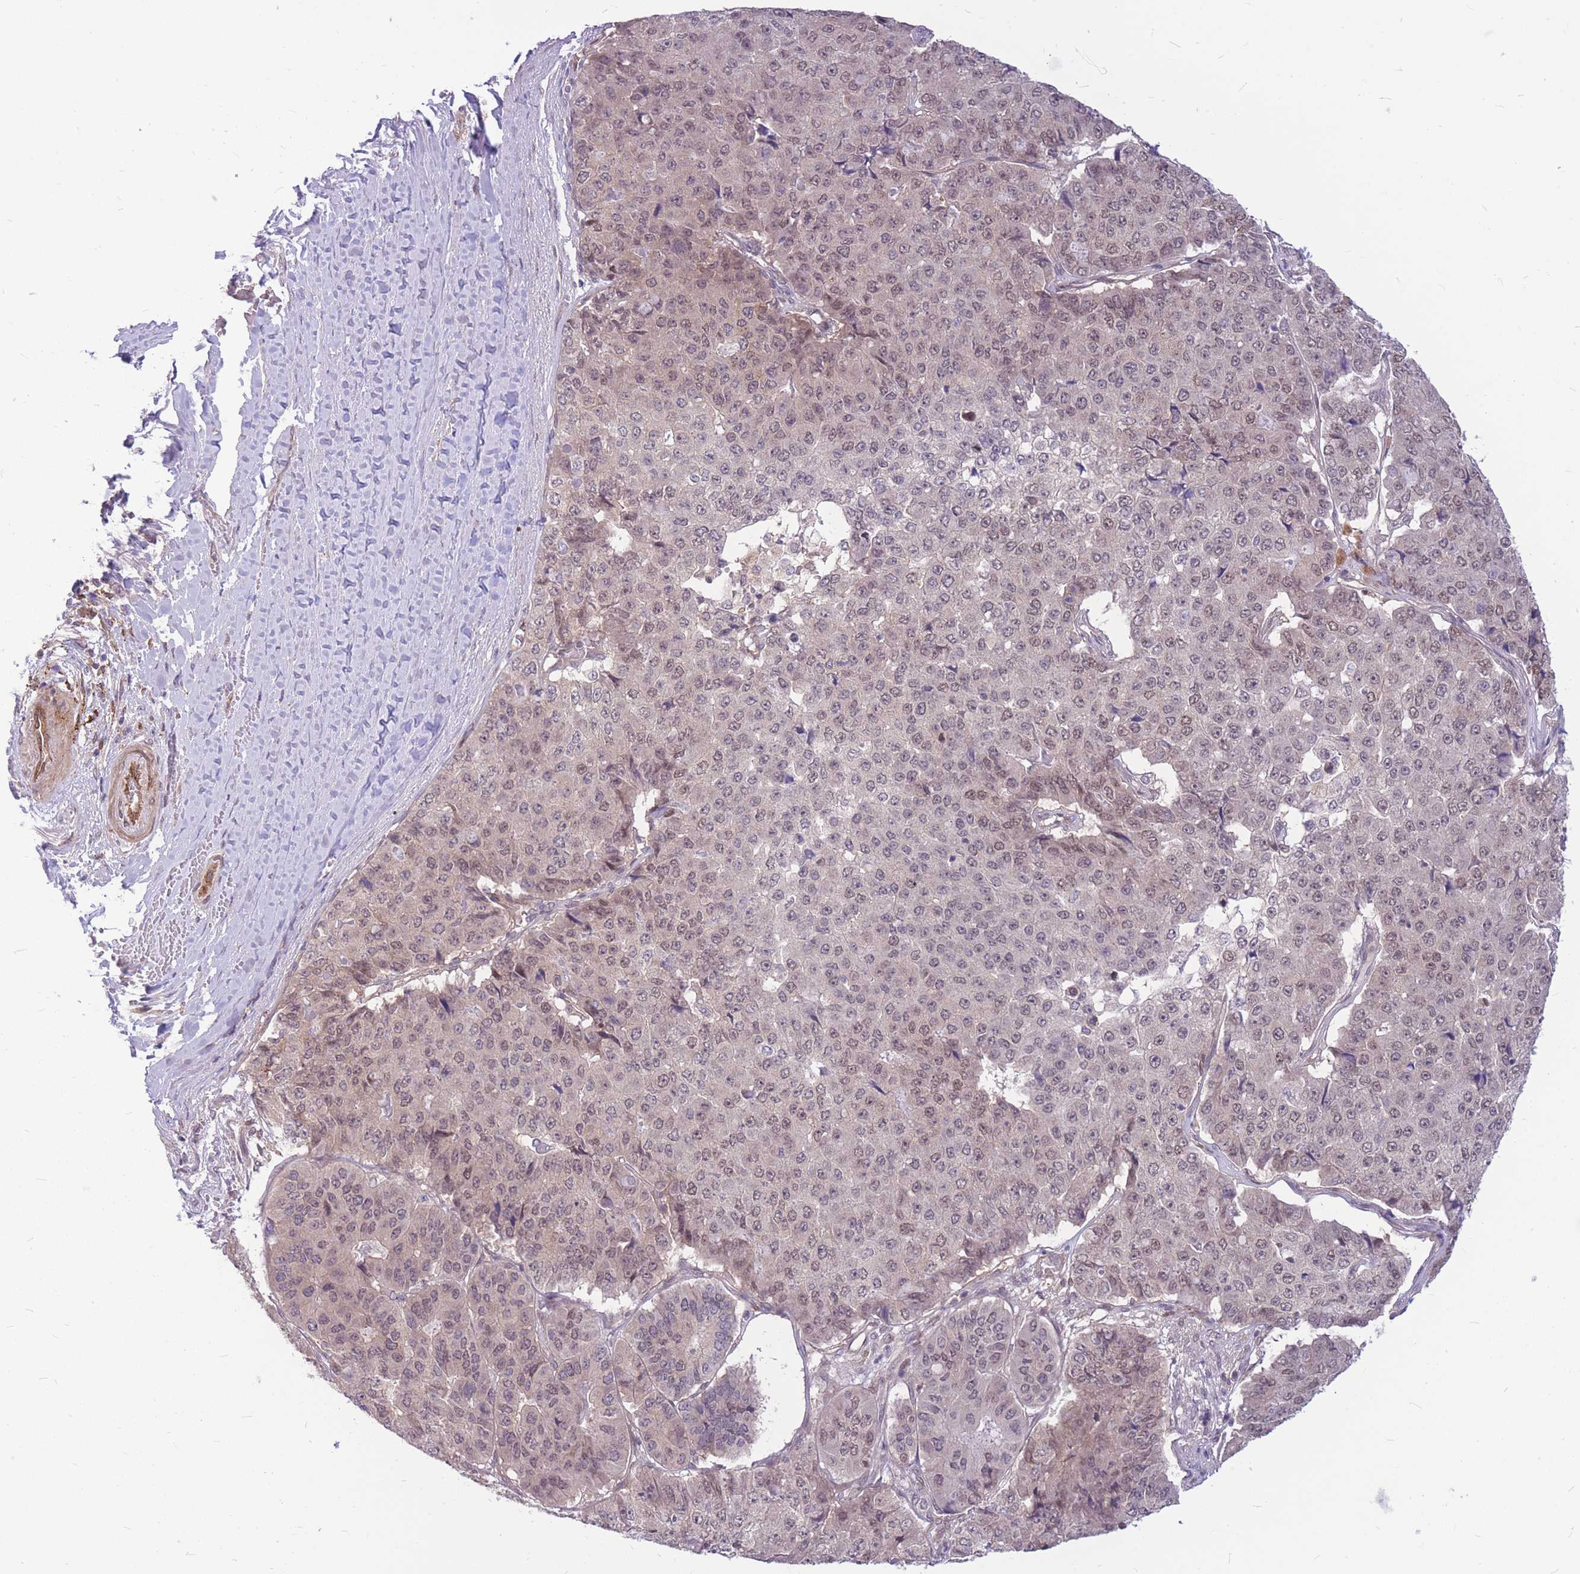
{"staining": {"intensity": "weak", "quantity": ">75%", "location": "nuclear"}, "tissue": "pancreatic cancer", "cell_type": "Tumor cells", "image_type": "cancer", "snomed": [{"axis": "morphology", "description": "Adenocarcinoma, NOS"}, {"axis": "topography", "description": "Pancreas"}], "caption": "Human adenocarcinoma (pancreatic) stained with a protein marker reveals weak staining in tumor cells.", "gene": "TCF20", "patient": {"sex": "male", "age": 50}}